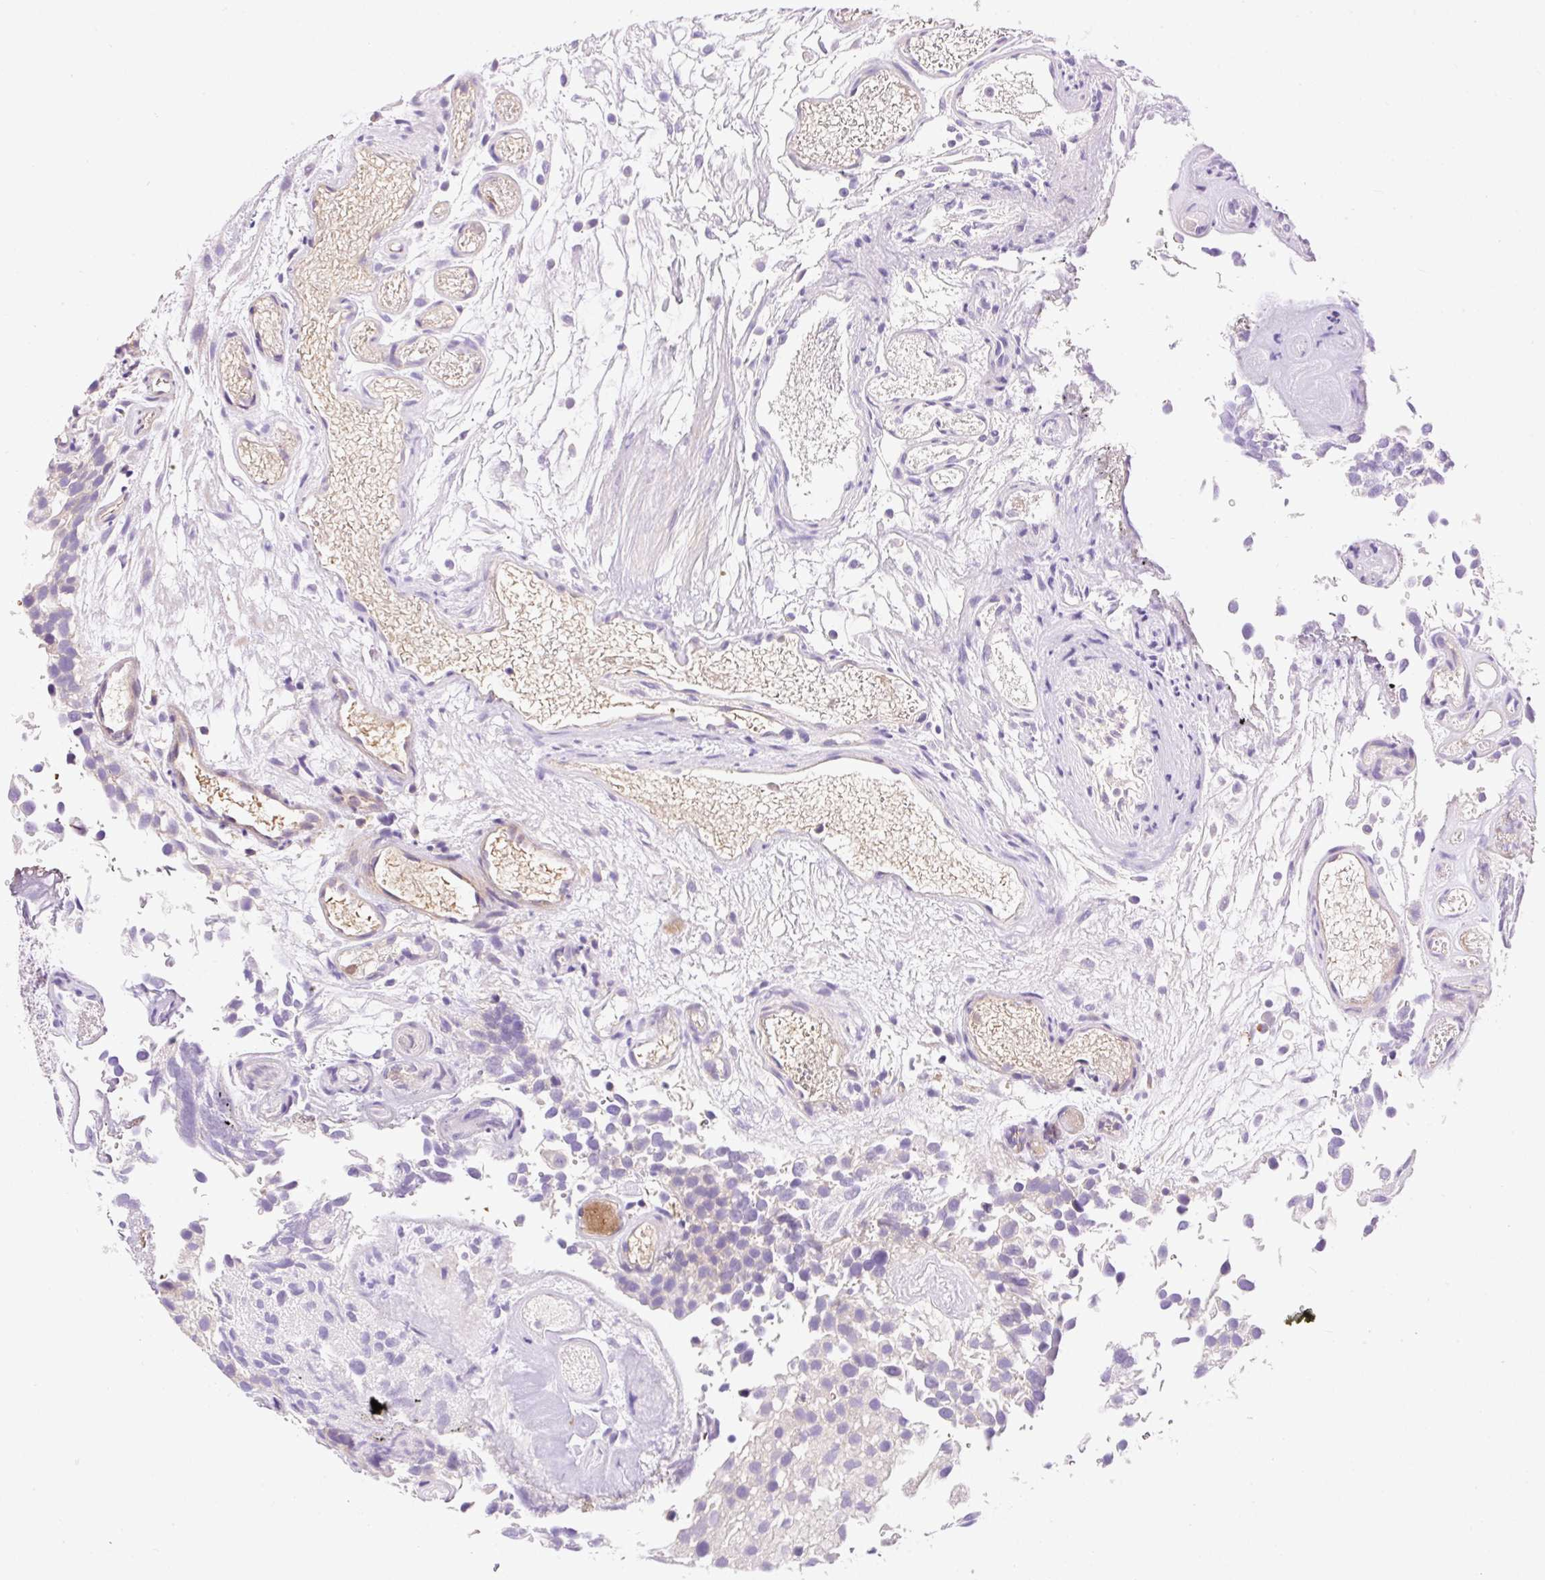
{"staining": {"intensity": "negative", "quantity": "none", "location": "none"}, "tissue": "urothelial cancer", "cell_type": "Tumor cells", "image_type": "cancer", "snomed": [{"axis": "morphology", "description": "Urothelial carcinoma, NOS"}, {"axis": "topography", "description": "Urinary bladder"}], "caption": "DAB (3,3'-diaminobenzidine) immunohistochemical staining of urothelial cancer demonstrates no significant expression in tumor cells. Brightfield microscopy of immunohistochemistry (IHC) stained with DAB (brown) and hematoxylin (blue), captured at high magnification.", "gene": "LHFPL5", "patient": {"sex": "male", "age": 87}}